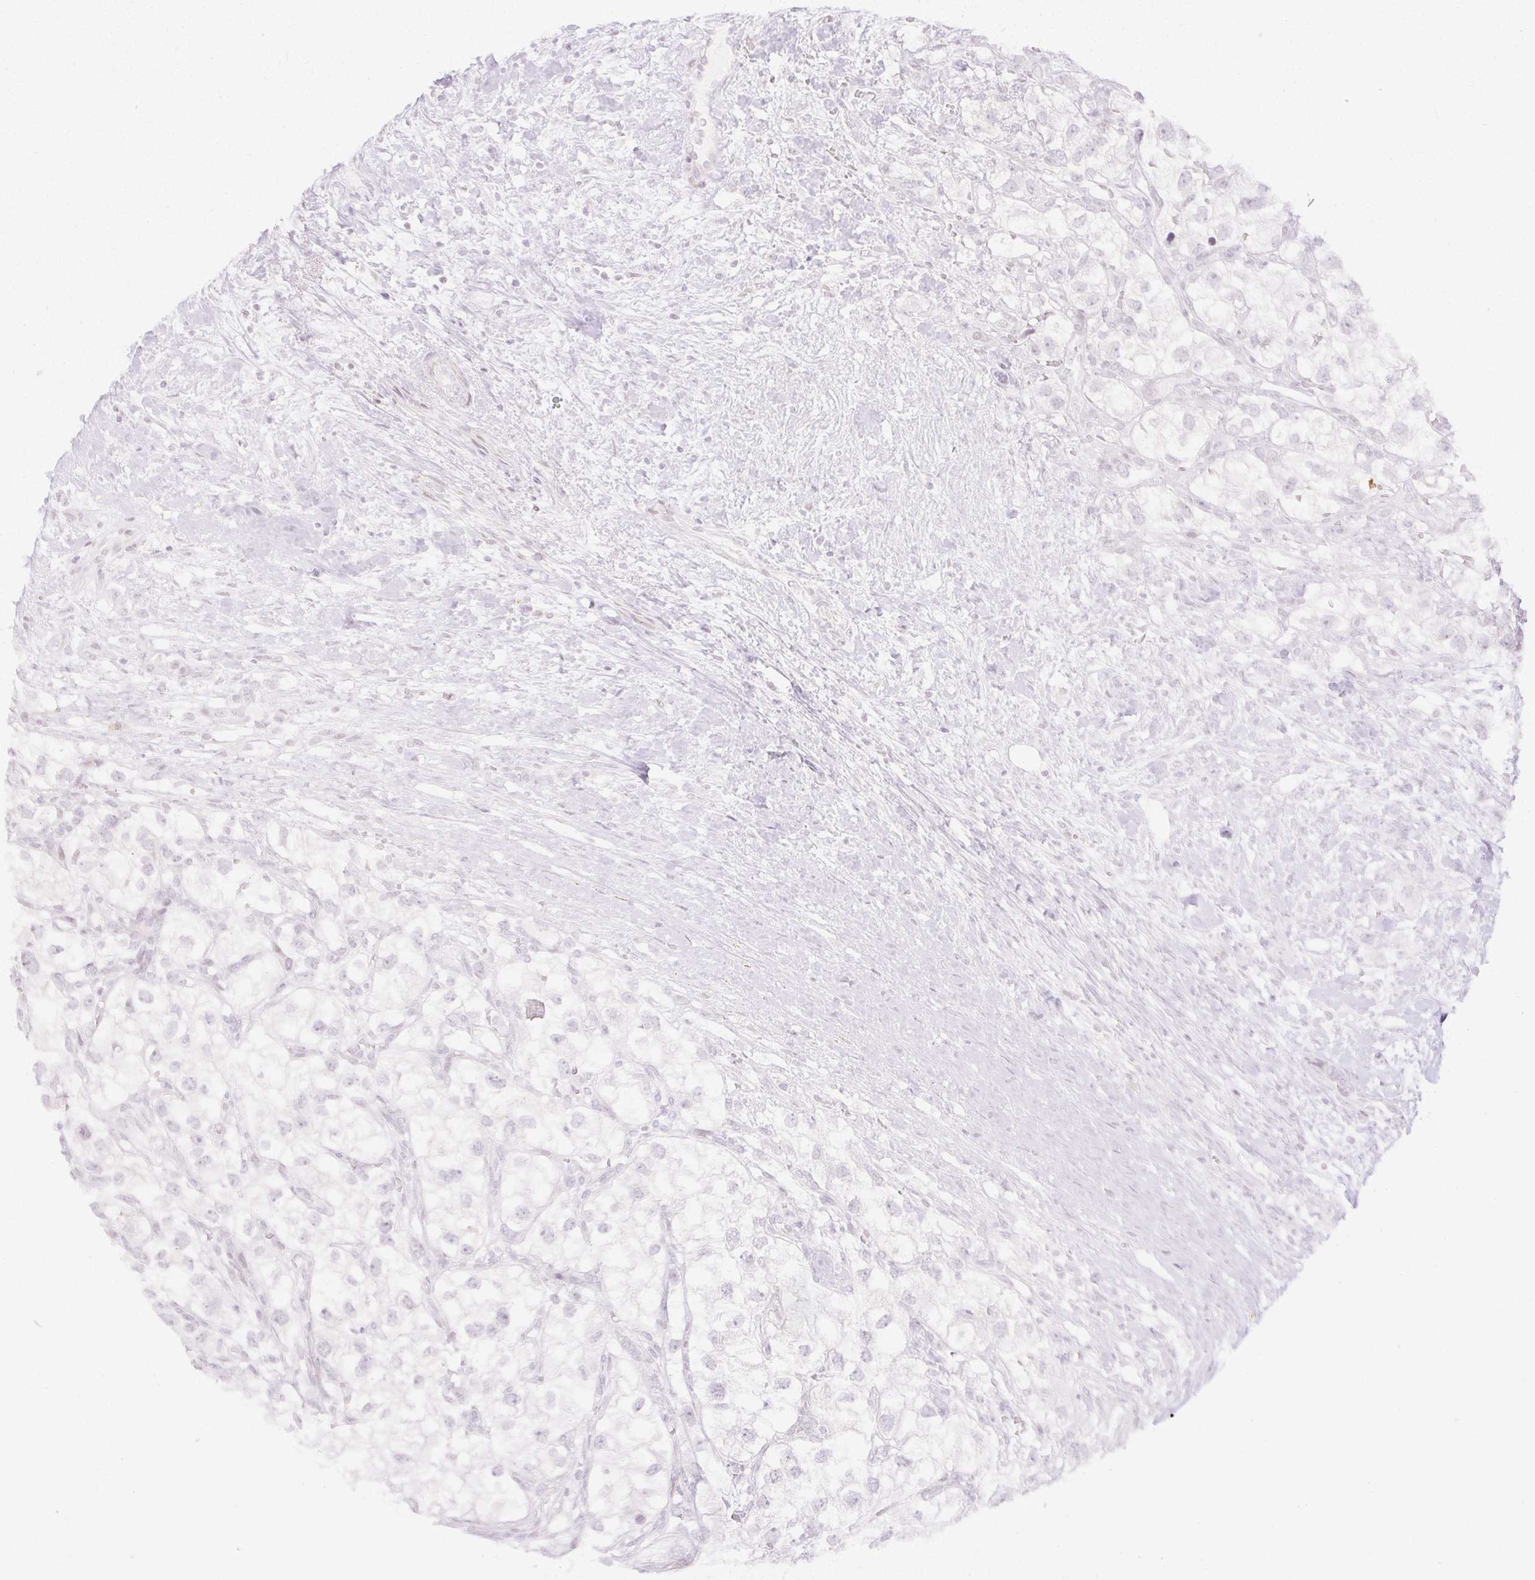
{"staining": {"intensity": "negative", "quantity": "none", "location": "none"}, "tissue": "renal cancer", "cell_type": "Tumor cells", "image_type": "cancer", "snomed": [{"axis": "morphology", "description": "Adenocarcinoma, NOS"}, {"axis": "topography", "description": "Kidney"}], "caption": "Tumor cells show no significant positivity in renal cancer.", "gene": "C3orf49", "patient": {"sex": "male", "age": 59}}